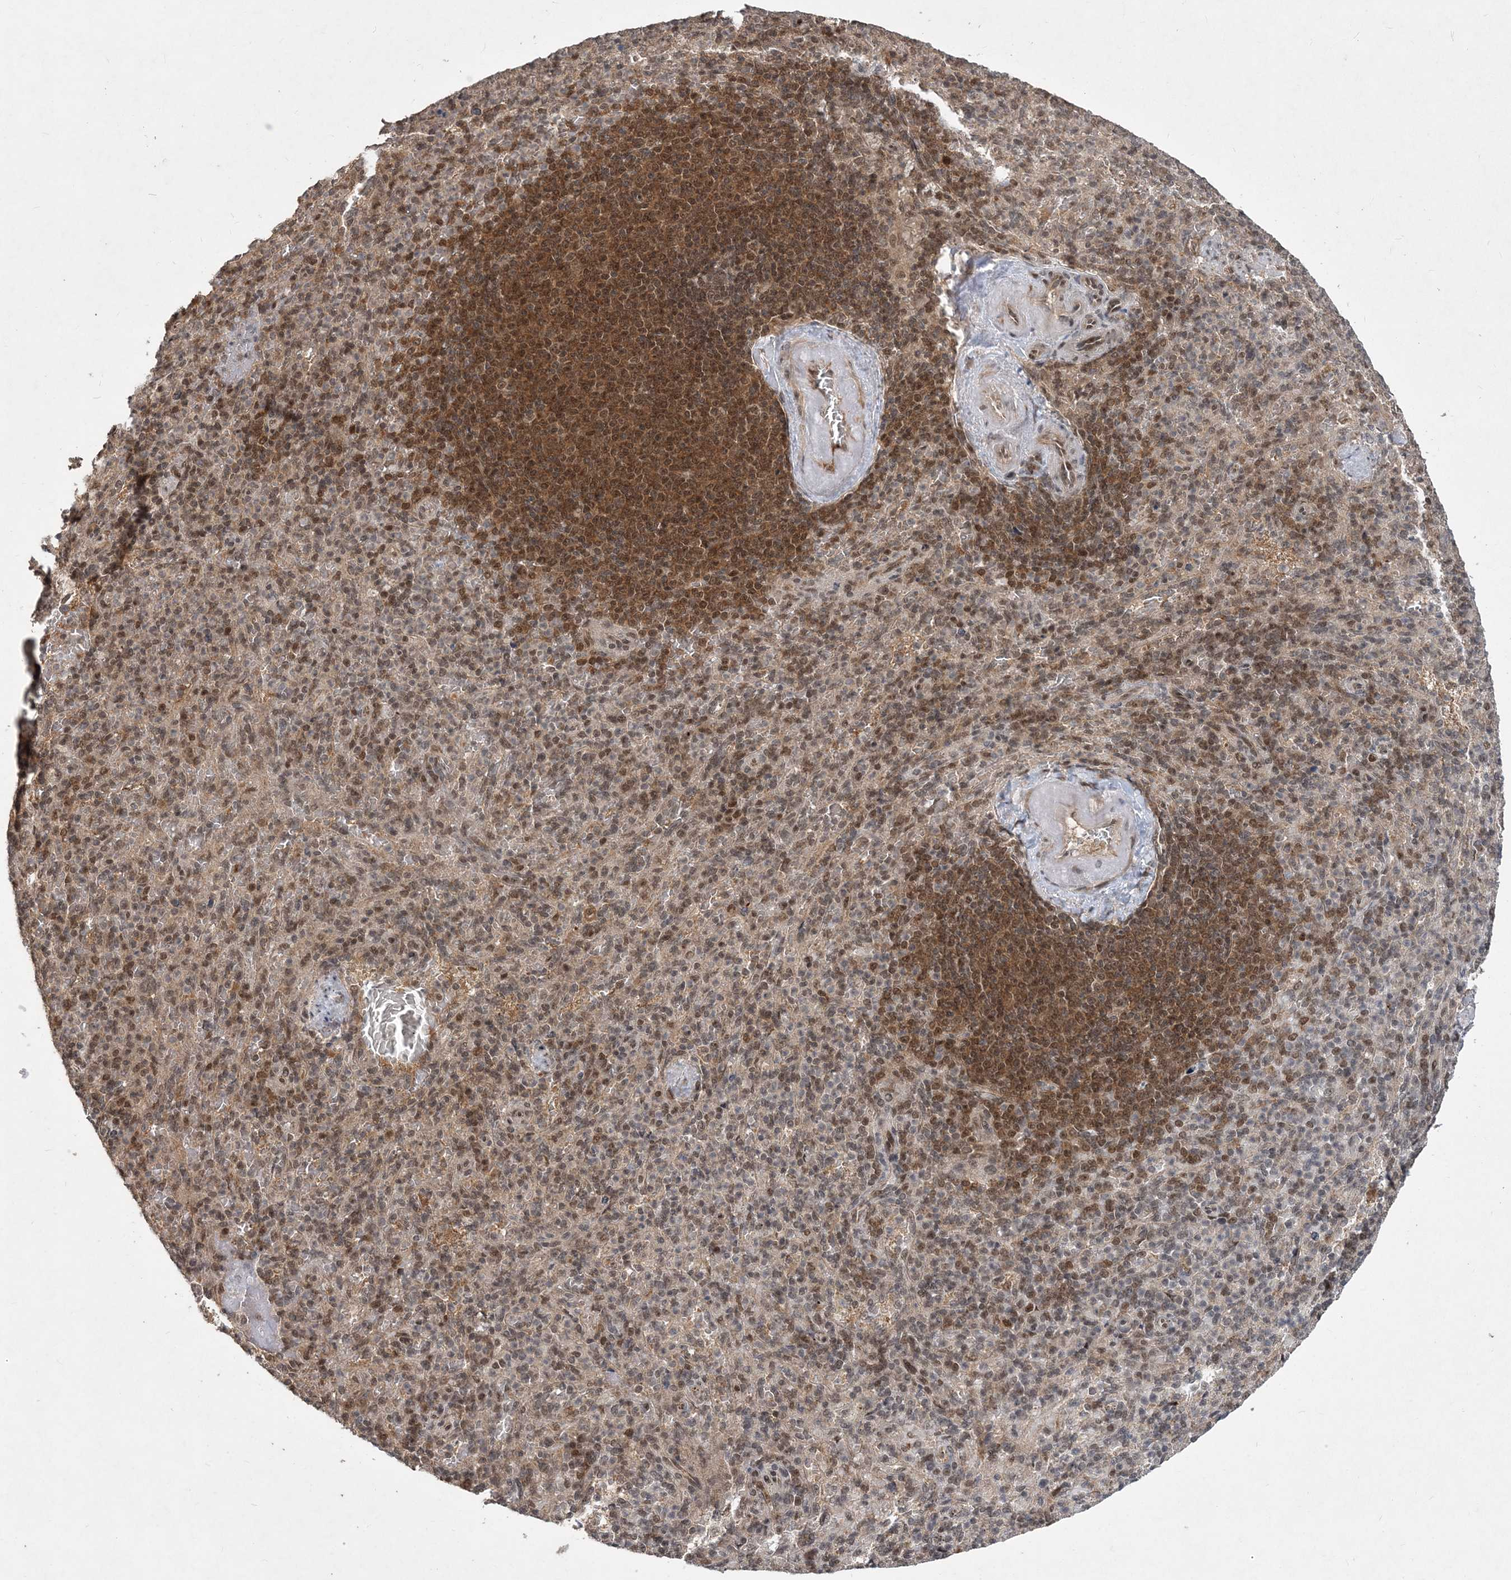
{"staining": {"intensity": "moderate", "quantity": ">75%", "location": "nuclear"}, "tissue": "spleen", "cell_type": "Cells in red pulp", "image_type": "normal", "snomed": [{"axis": "morphology", "description": "Normal tissue, NOS"}, {"axis": "topography", "description": "Spleen"}], "caption": "Immunohistochemistry (IHC) photomicrograph of normal spleen: human spleen stained using IHC reveals medium levels of moderate protein expression localized specifically in the nuclear of cells in red pulp, appearing as a nuclear brown color.", "gene": "COPS7B", "patient": {"sex": "female", "age": 74}}